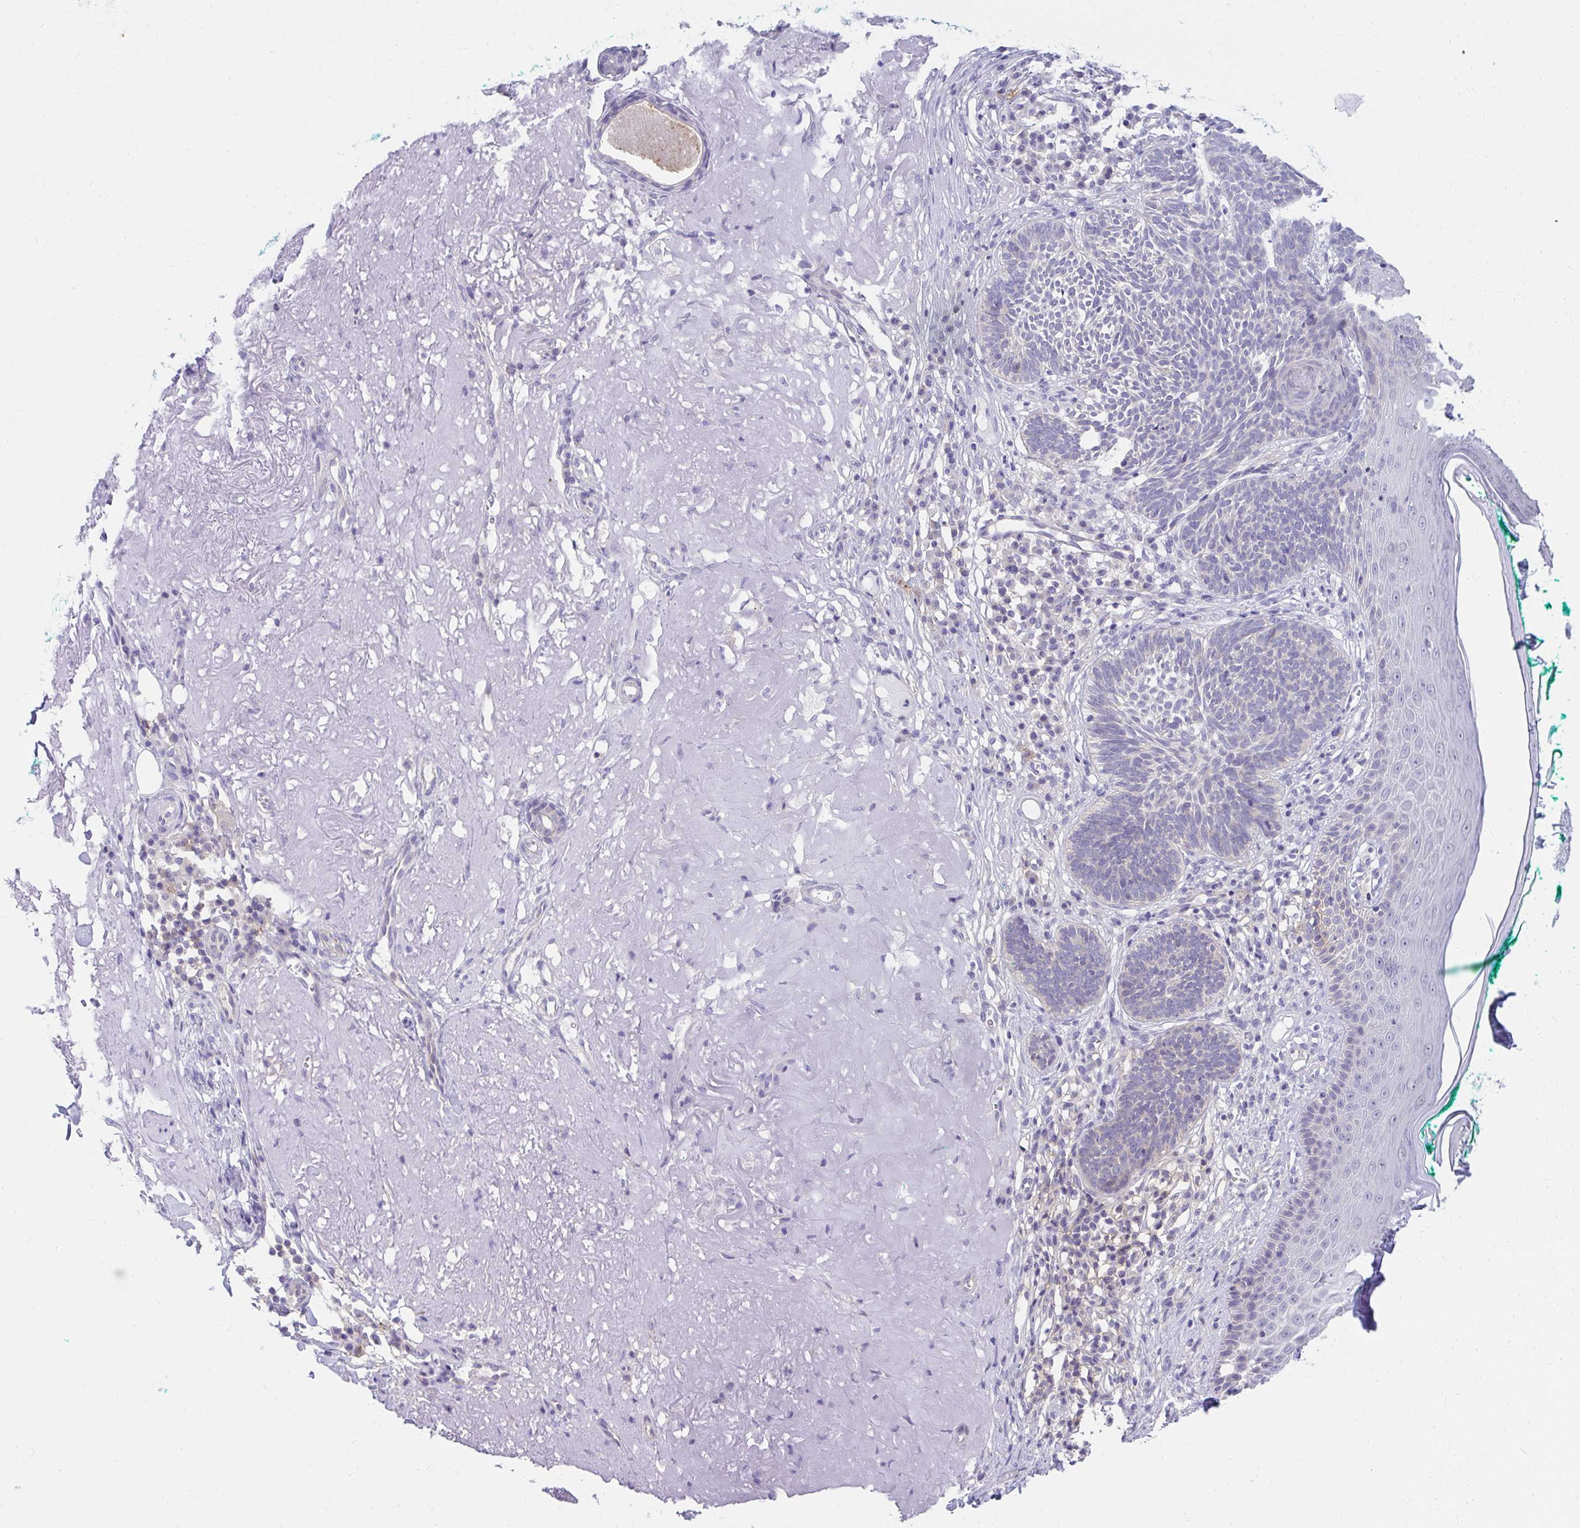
{"staining": {"intensity": "negative", "quantity": "none", "location": "none"}, "tissue": "skin cancer", "cell_type": "Tumor cells", "image_type": "cancer", "snomed": [{"axis": "morphology", "description": "Basal cell carcinoma"}, {"axis": "topography", "description": "Skin"}, {"axis": "topography", "description": "Skin of face"}], "caption": "A photomicrograph of skin cancer (basal cell carcinoma) stained for a protein exhibits no brown staining in tumor cells.", "gene": "C19orf81", "patient": {"sex": "female", "age": 80}}